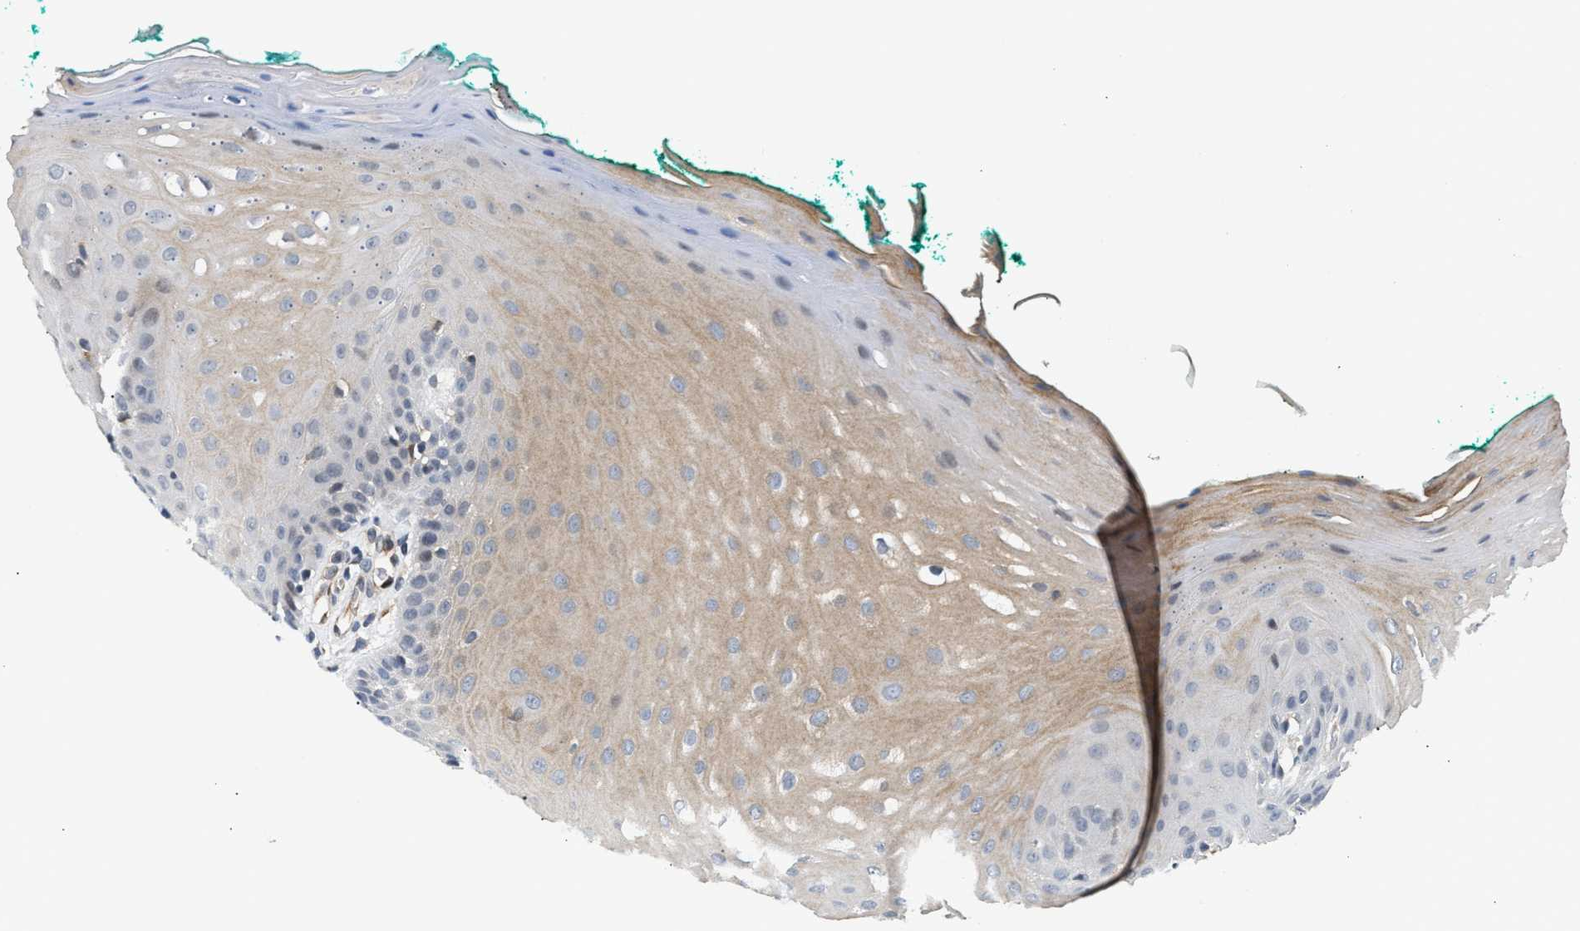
{"staining": {"intensity": "weak", "quantity": "25%-75%", "location": "cytoplasmic/membranous"}, "tissue": "oral mucosa", "cell_type": "Squamous epithelial cells", "image_type": "normal", "snomed": [{"axis": "morphology", "description": "Normal tissue, NOS"}, {"axis": "topography", "description": "Skeletal muscle"}, {"axis": "topography", "description": "Oral tissue"}], "caption": "IHC photomicrograph of unremarkable human oral mucosa stained for a protein (brown), which demonstrates low levels of weak cytoplasmic/membranous positivity in approximately 25%-75% of squamous epithelial cells.", "gene": "PPM1H", "patient": {"sex": "male", "age": 58}}